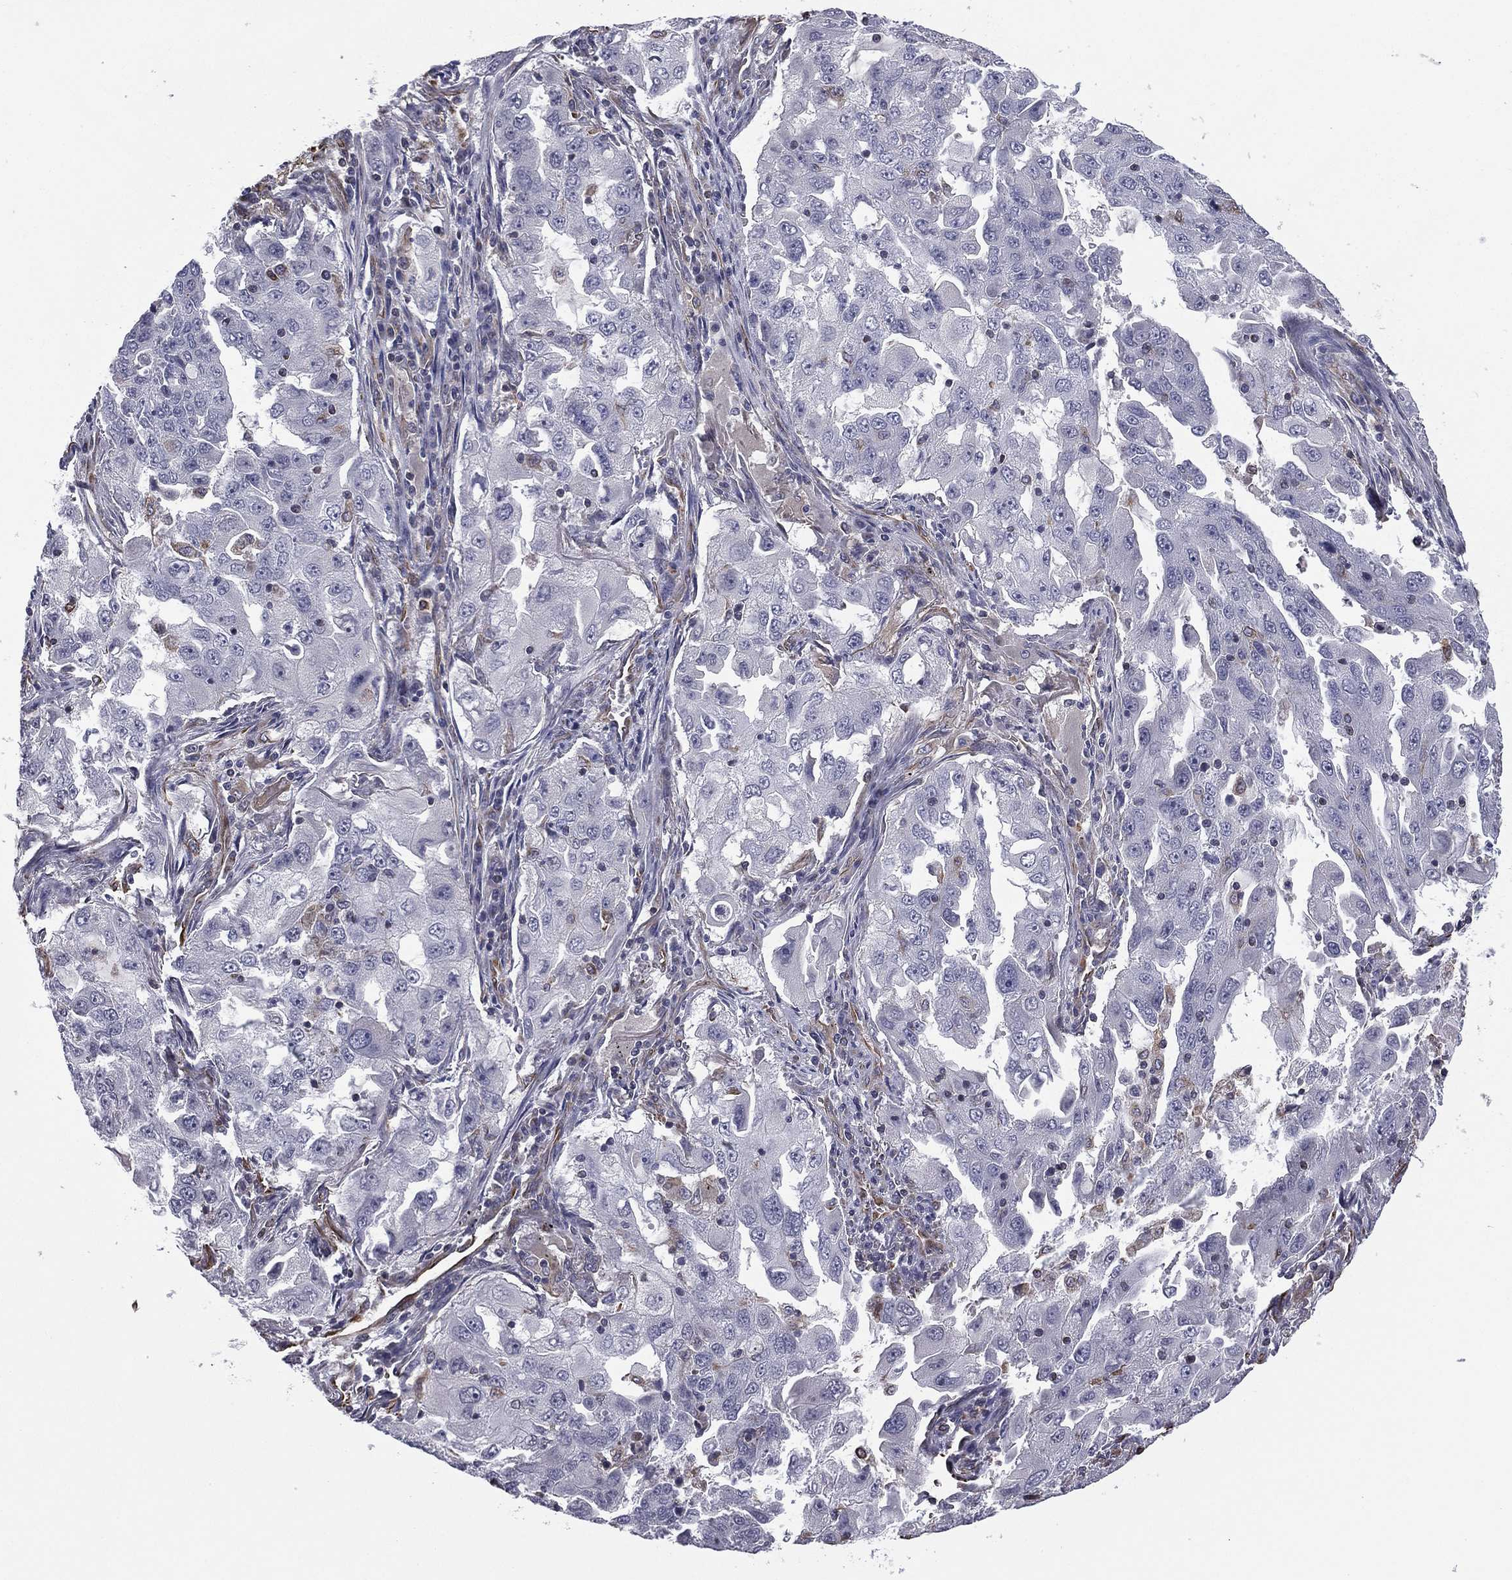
{"staining": {"intensity": "negative", "quantity": "none", "location": "none"}, "tissue": "lung cancer", "cell_type": "Tumor cells", "image_type": "cancer", "snomed": [{"axis": "morphology", "description": "Adenocarcinoma, NOS"}, {"axis": "topography", "description": "Lung"}], "caption": "The immunohistochemistry photomicrograph has no significant staining in tumor cells of lung cancer tissue.", "gene": "SCUBE1", "patient": {"sex": "female", "age": 61}}